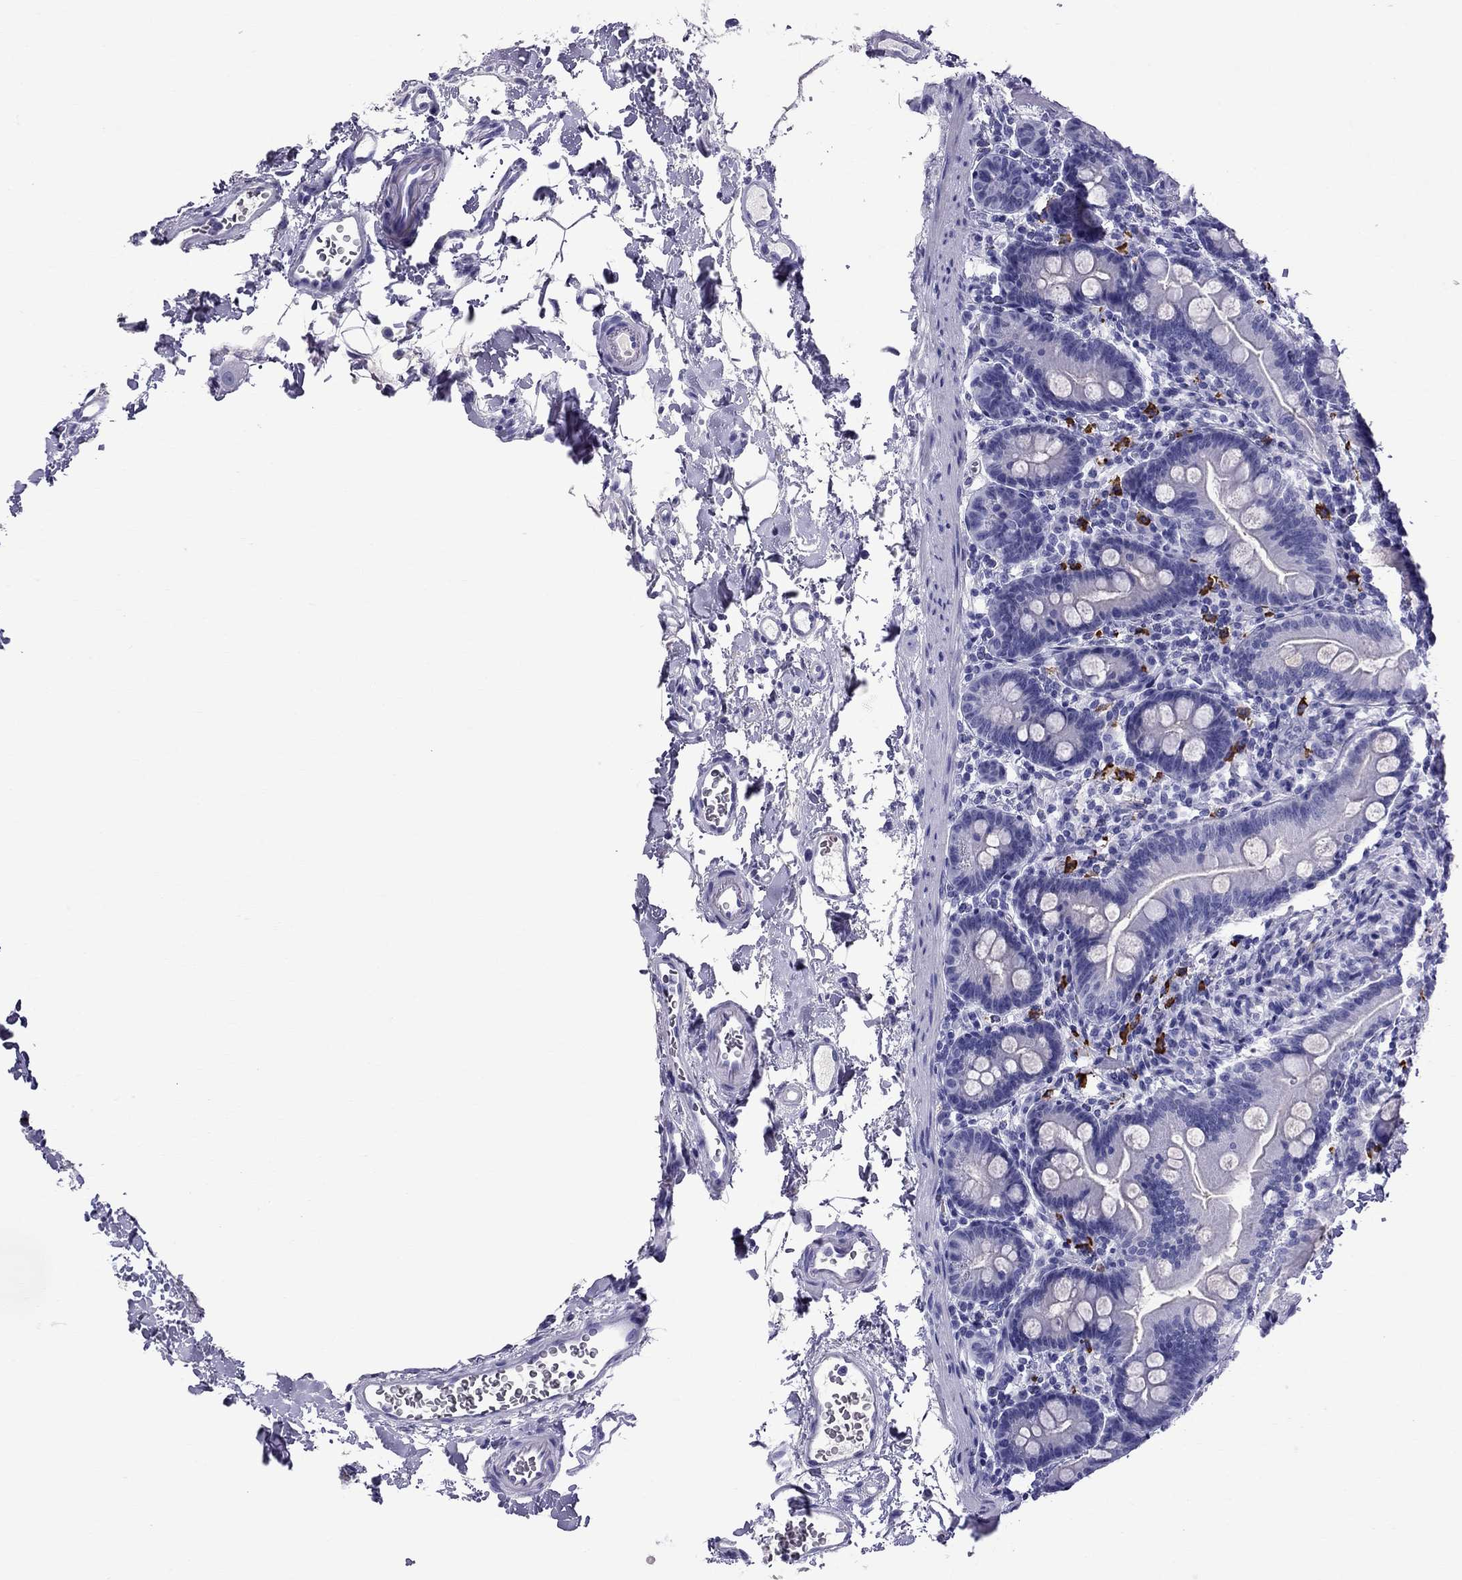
{"staining": {"intensity": "negative", "quantity": "none", "location": "none"}, "tissue": "small intestine", "cell_type": "Glandular cells", "image_type": "normal", "snomed": [{"axis": "morphology", "description": "Normal tissue, NOS"}, {"axis": "topography", "description": "Small intestine"}], "caption": "DAB (3,3'-diaminobenzidine) immunohistochemical staining of benign human small intestine exhibits no significant expression in glandular cells.", "gene": "SCART1", "patient": {"sex": "female", "age": 44}}